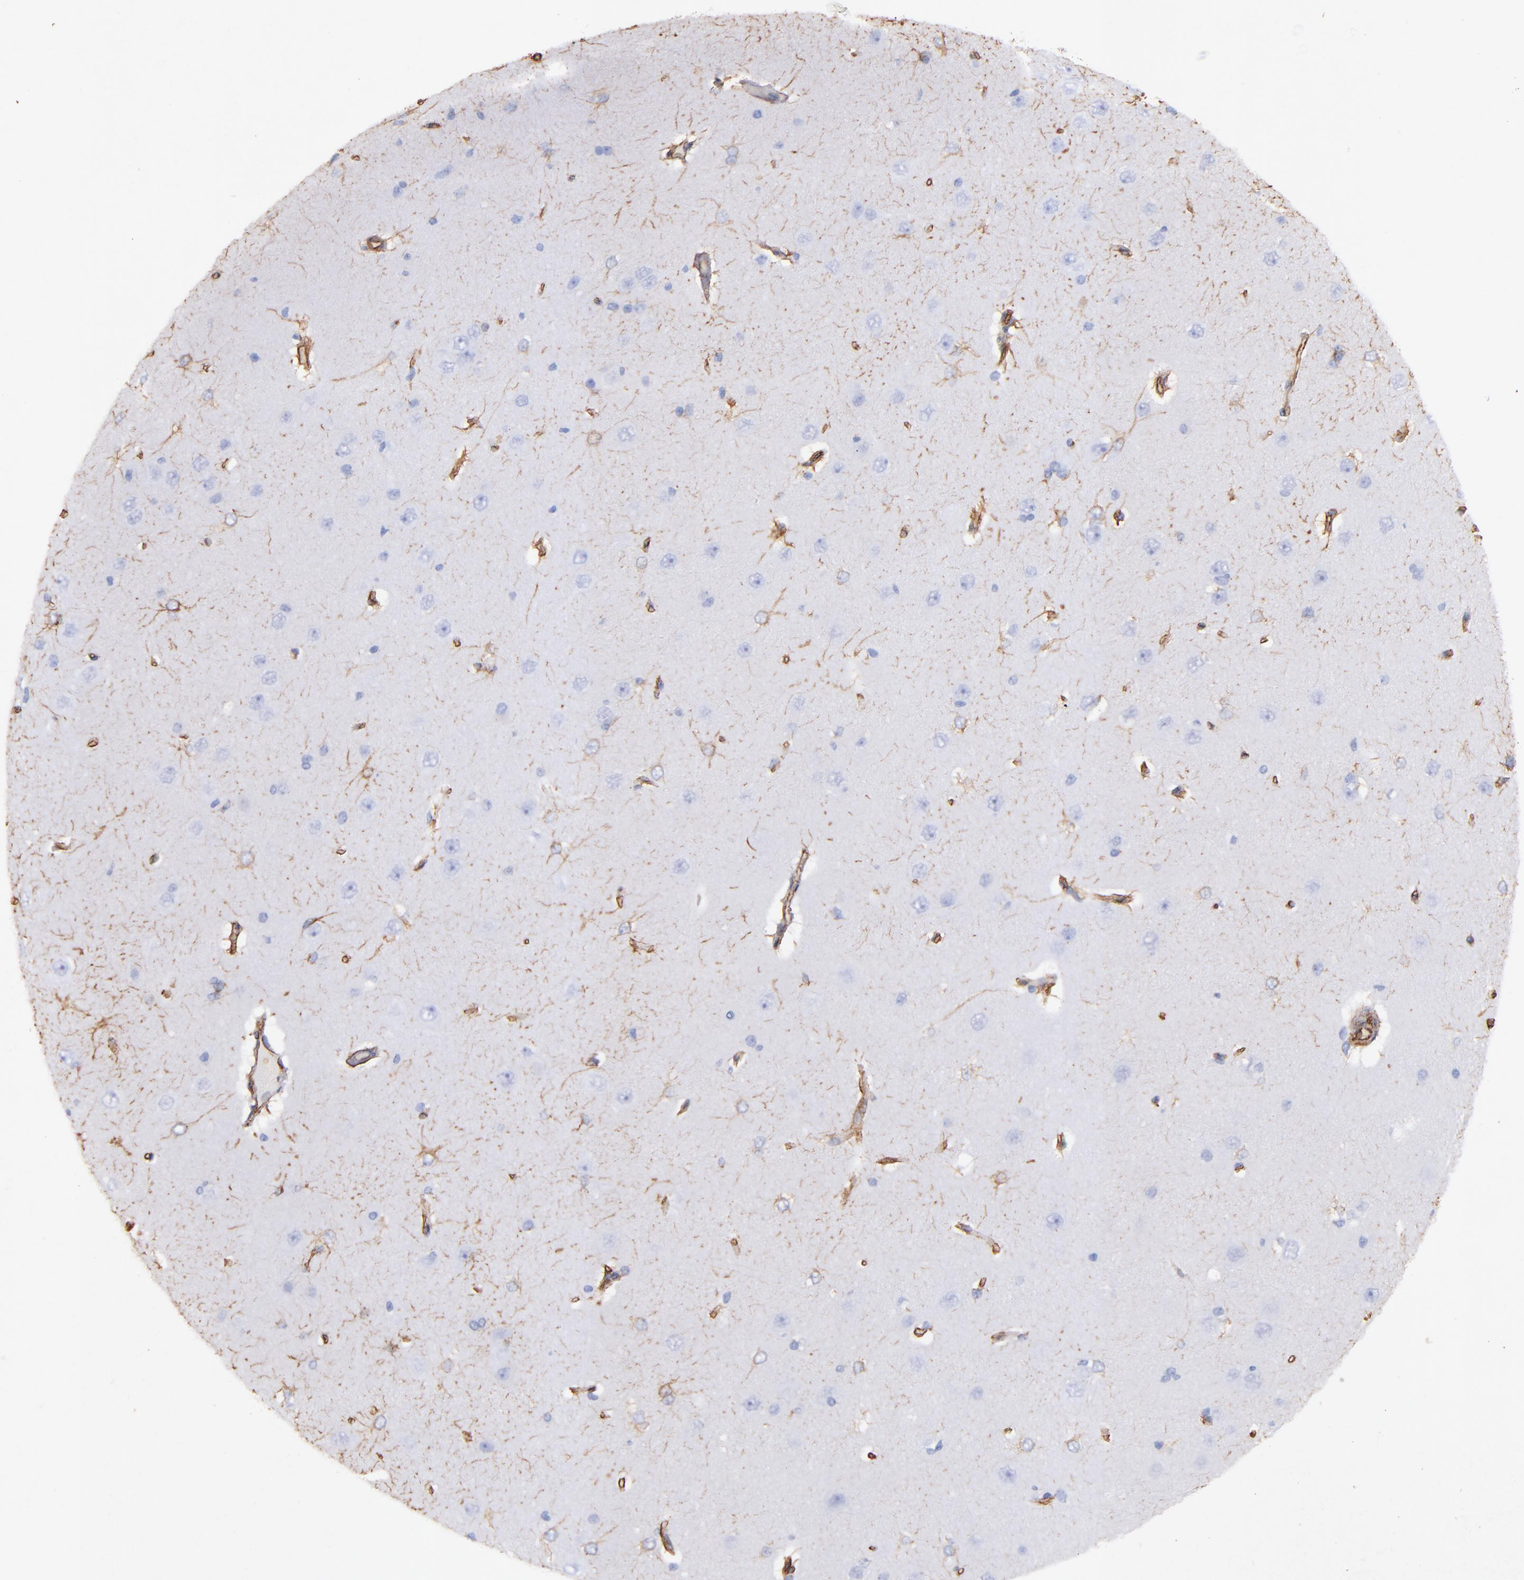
{"staining": {"intensity": "strong", "quantity": ">75%", "location": "cytoplasmic/membranous"}, "tissue": "cerebral cortex", "cell_type": "Endothelial cells", "image_type": "normal", "snomed": [{"axis": "morphology", "description": "Normal tissue, NOS"}, {"axis": "topography", "description": "Cerebral cortex"}], "caption": "Strong cytoplasmic/membranous staining for a protein is present in approximately >75% of endothelial cells of benign cerebral cortex using IHC.", "gene": "VIM", "patient": {"sex": "female", "age": 45}}